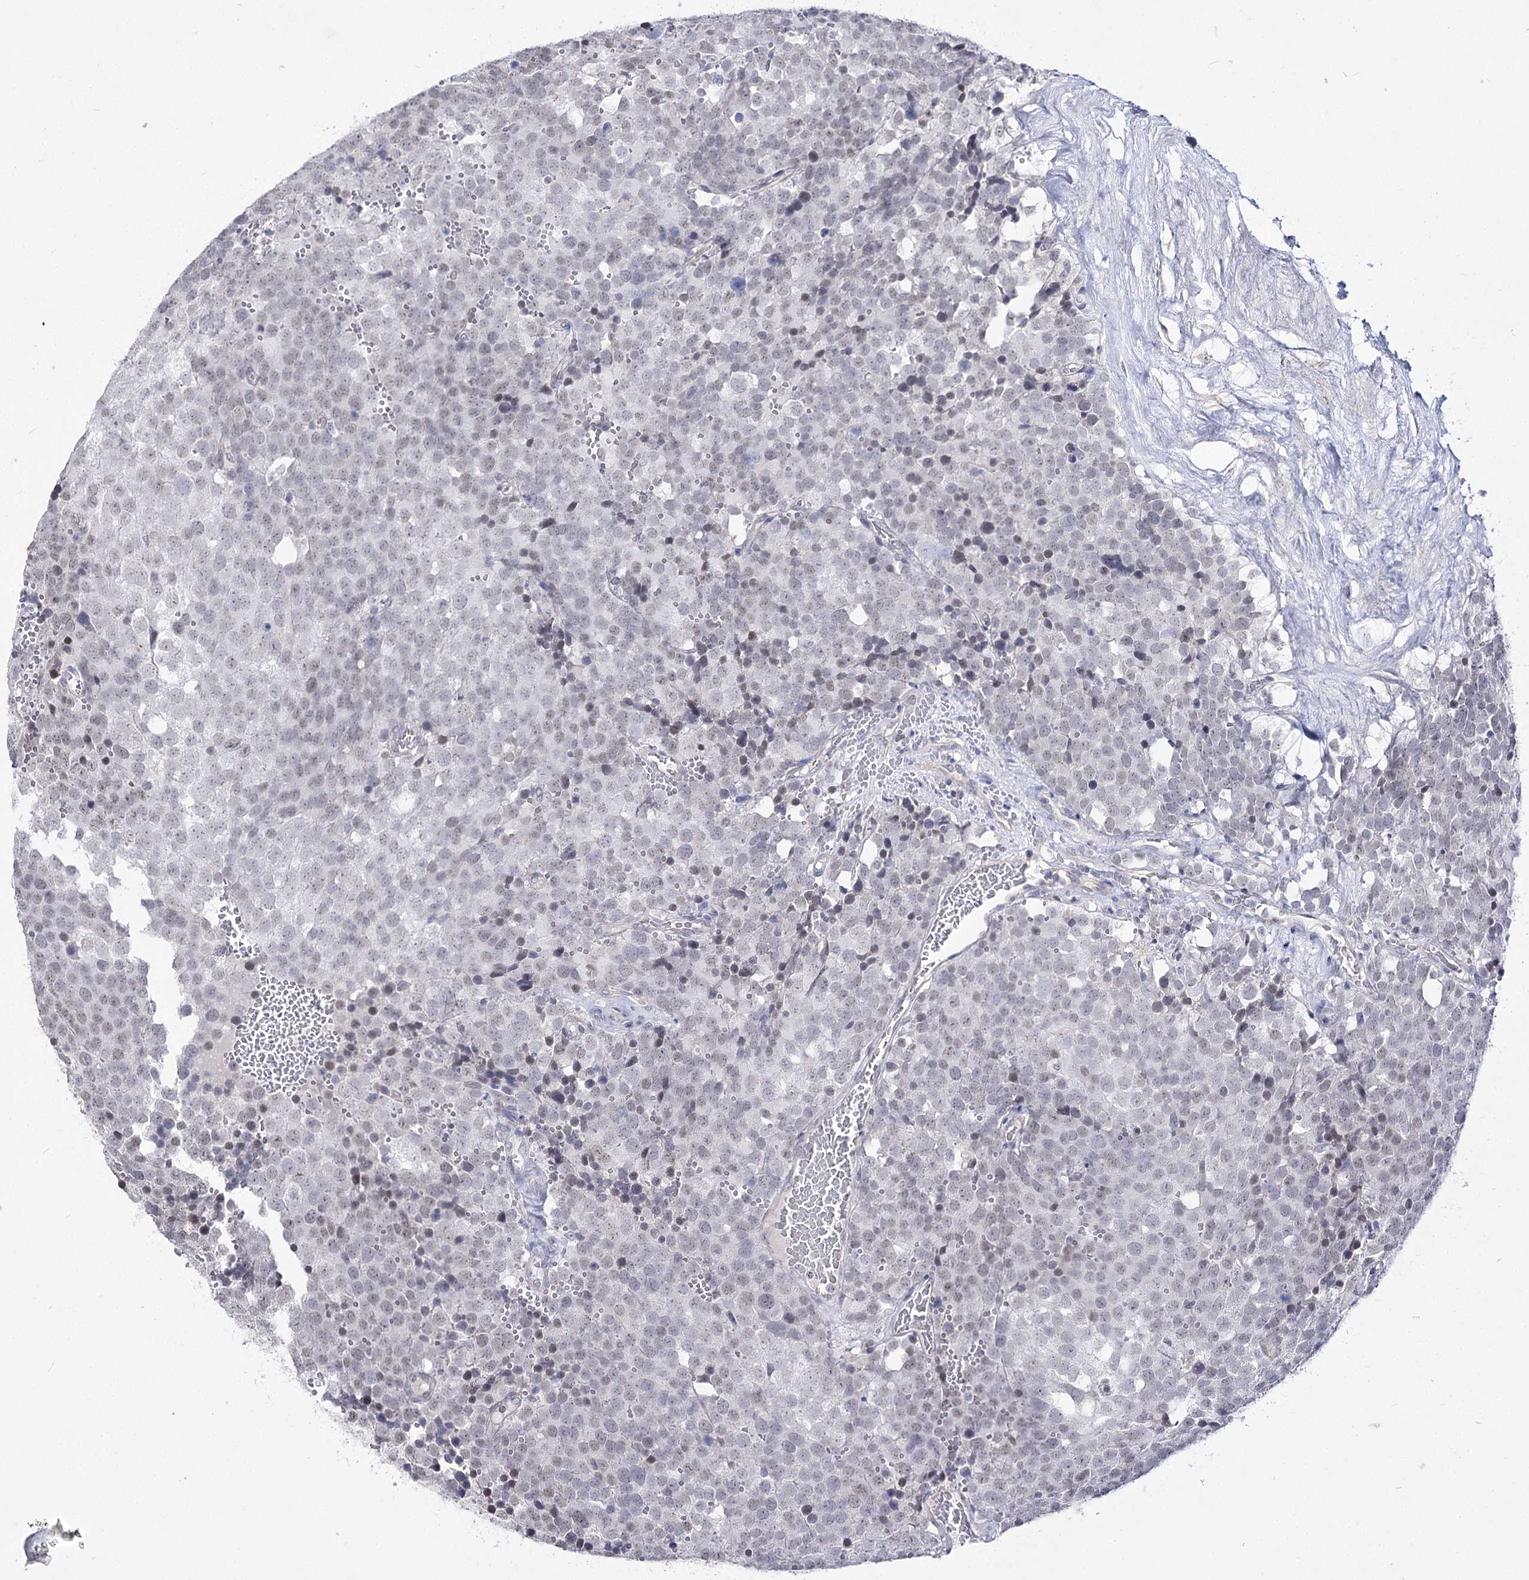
{"staining": {"intensity": "negative", "quantity": "none", "location": "none"}, "tissue": "testis cancer", "cell_type": "Tumor cells", "image_type": "cancer", "snomed": [{"axis": "morphology", "description": "Seminoma, NOS"}, {"axis": "topography", "description": "Testis"}], "caption": "IHC photomicrograph of testis seminoma stained for a protein (brown), which shows no positivity in tumor cells.", "gene": "ATP10B", "patient": {"sex": "male", "age": 71}}